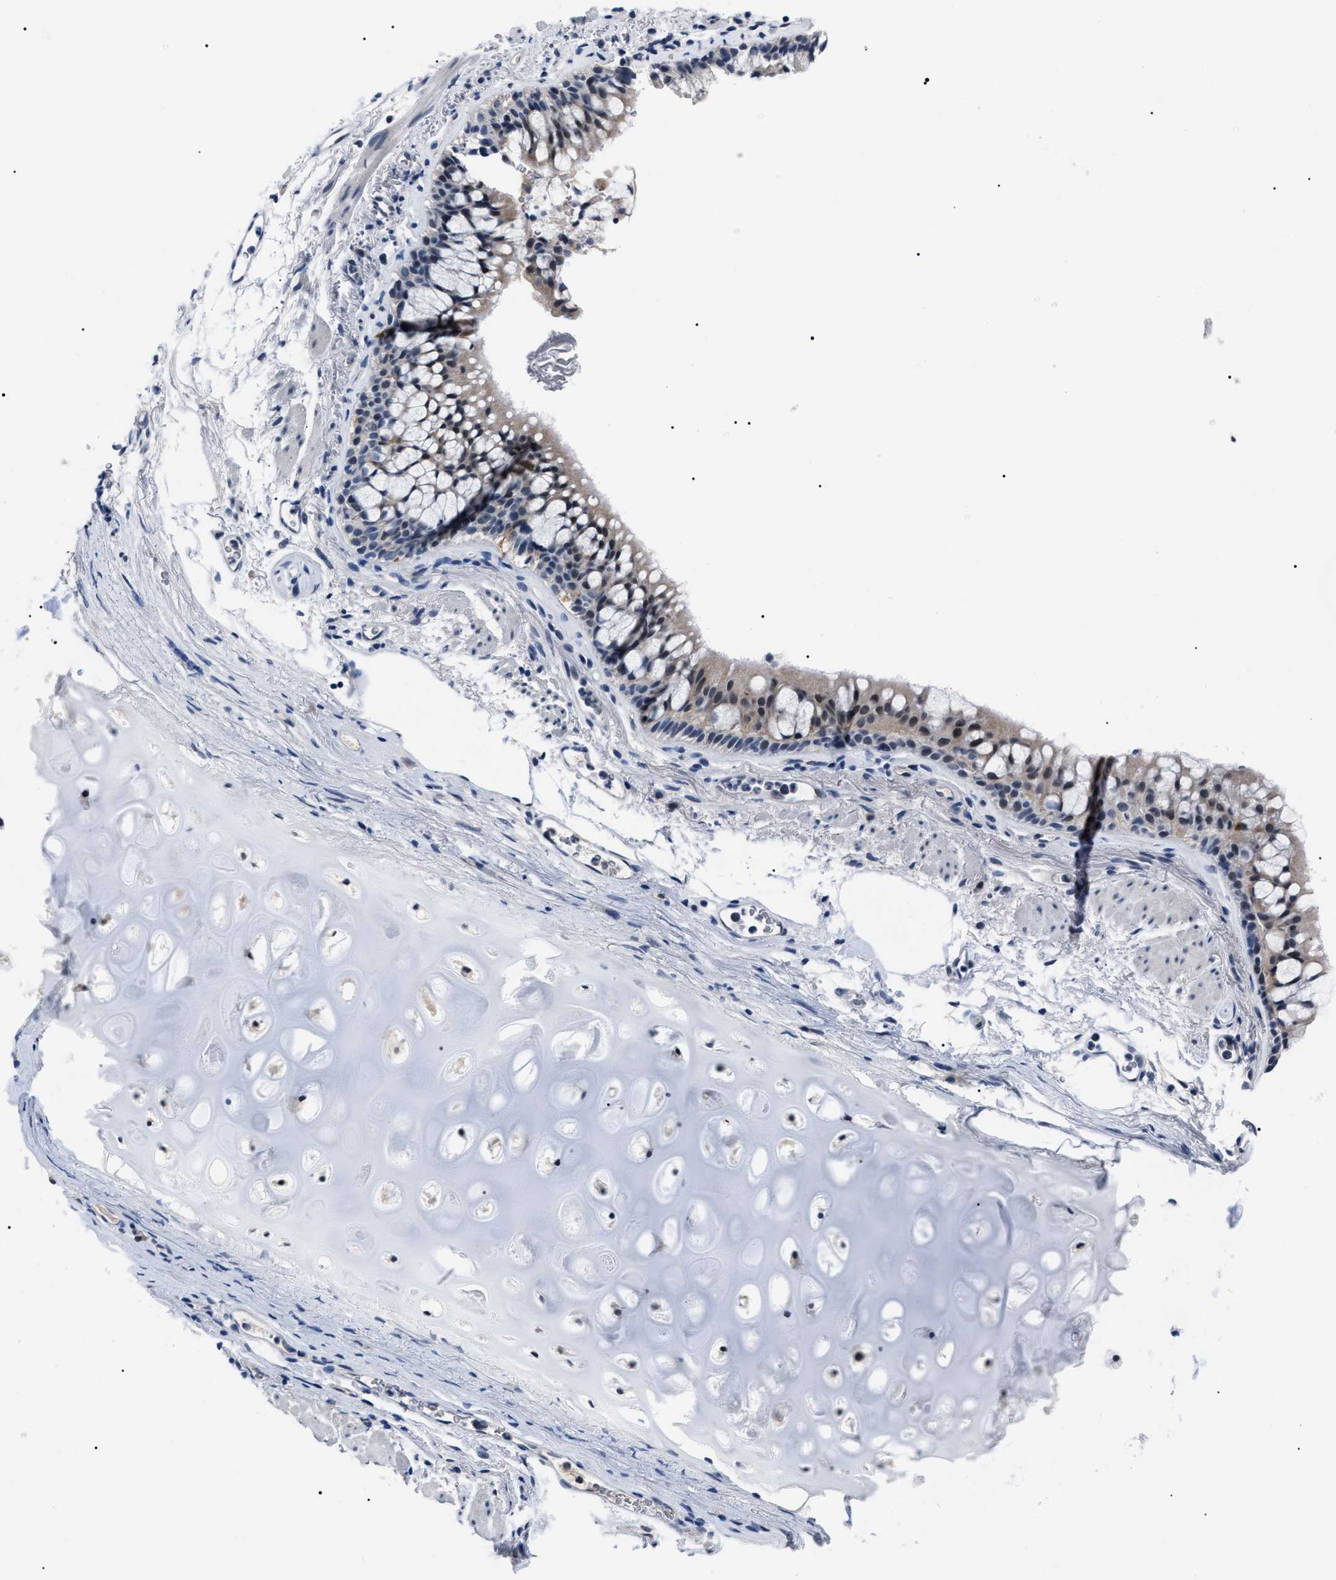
{"staining": {"intensity": "weak", "quantity": "<25%", "location": "cytoplasmic/membranous"}, "tissue": "bronchus", "cell_type": "Respiratory epithelial cells", "image_type": "normal", "snomed": [{"axis": "morphology", "description": "Normal tissue, NOS"}, {"axis": "topography", "description": "Cartilage tissue"}, {"axis": "topography", "description": "Bronchus"}], "caption": "Bronchus stained for a protein using immunohistochemistry displays no expression respiratory epithelial cells.", "gene": "LRWD1", "patient": {"sex": "female", "age": 53}}